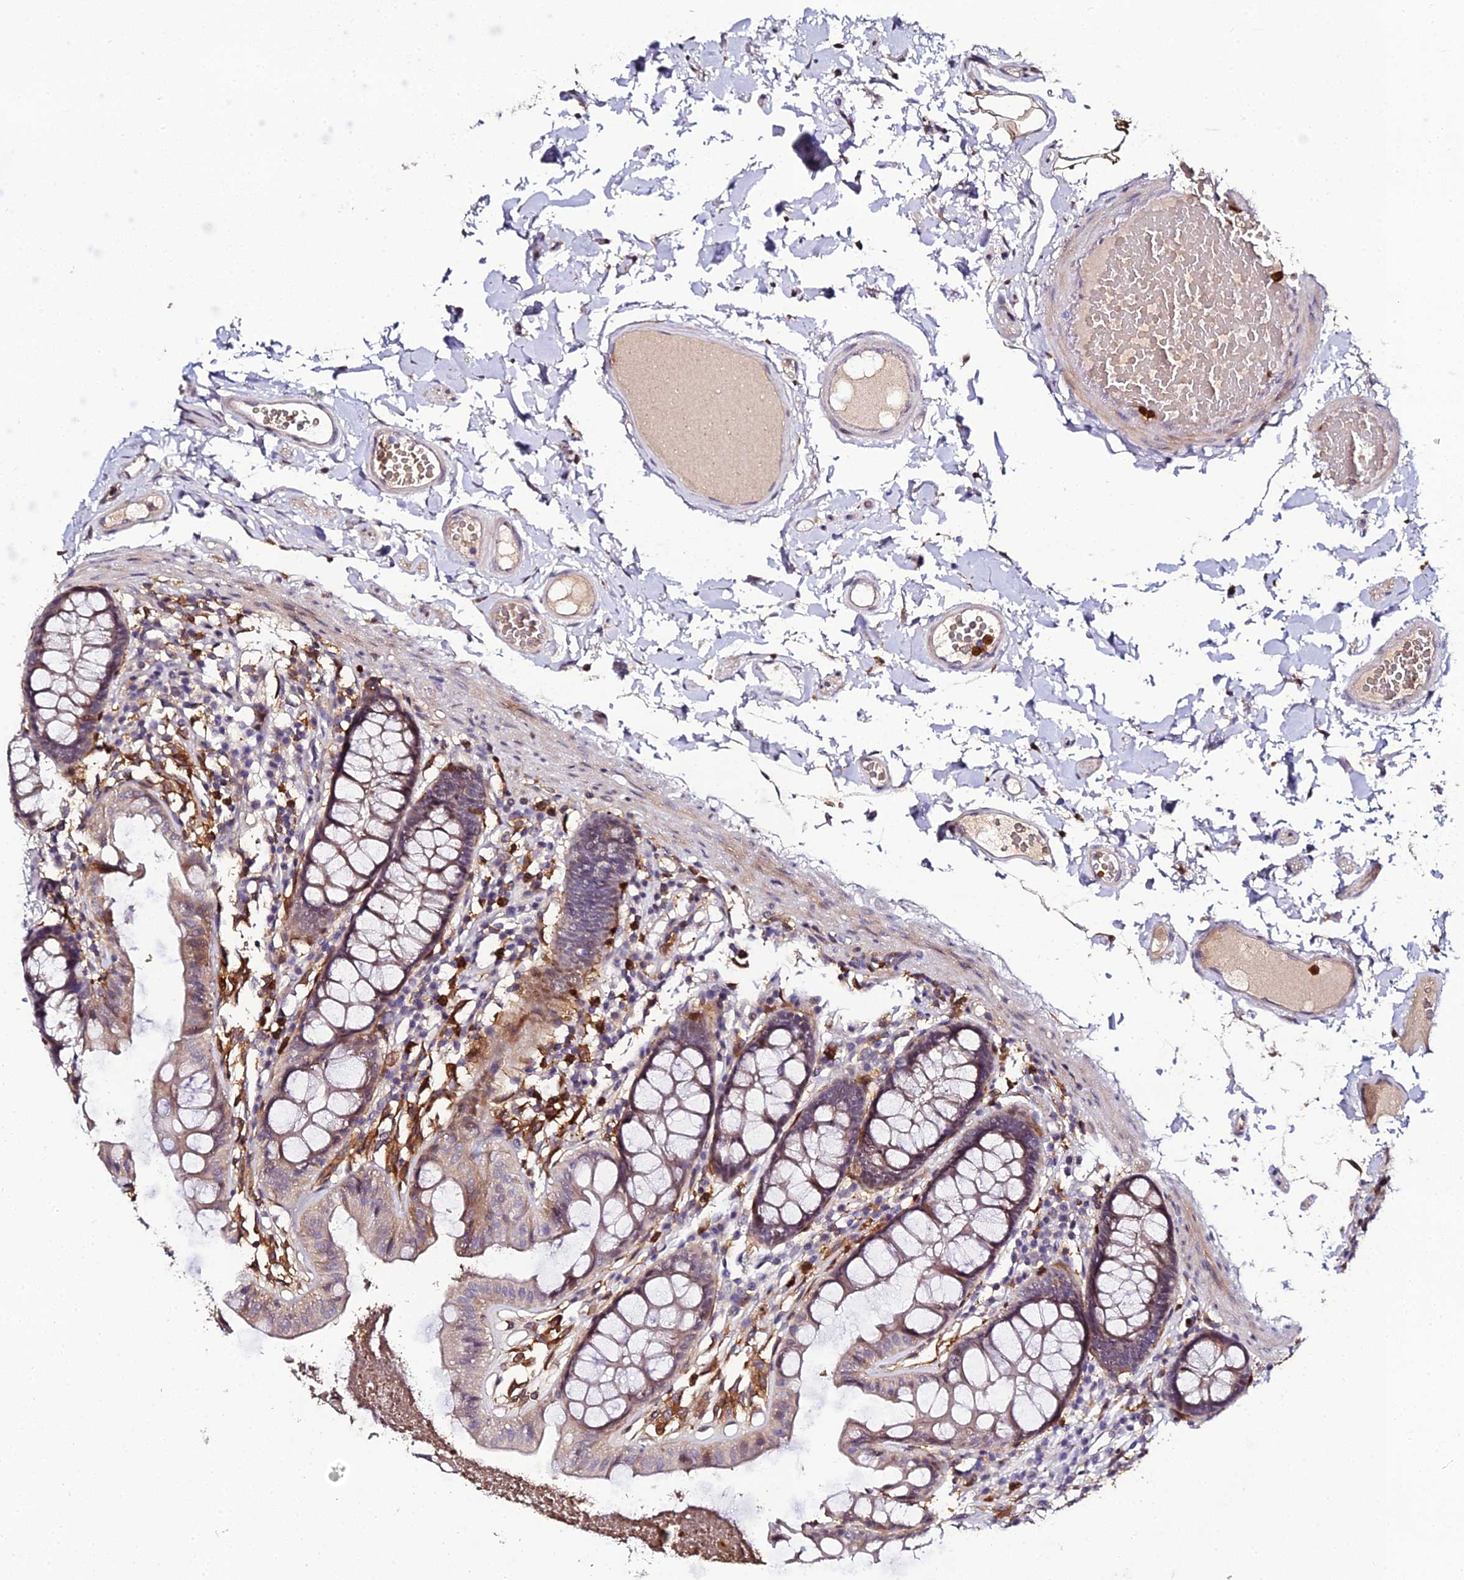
{"staining": {"intensity": "weak", "quantity": ">75%", "location": "cytoplasmic/membranous"}, "tissue": "colon", "cell_type": "Endothelial cells", "image_type": "normal", "snomed": [{"axis": "morphology", "description": "Normal tissue, NOS"}, {"axis": "topography", "description": "Colon"}], "caption": "The micrograph shows immunohistochemical staining of normal colon. There is weak cytoplasmic/membranous expression is identified in approximately >75% of endothelial cells.", "gene": "IL4I1", "patient": {"sex": "male", "age": 84}}